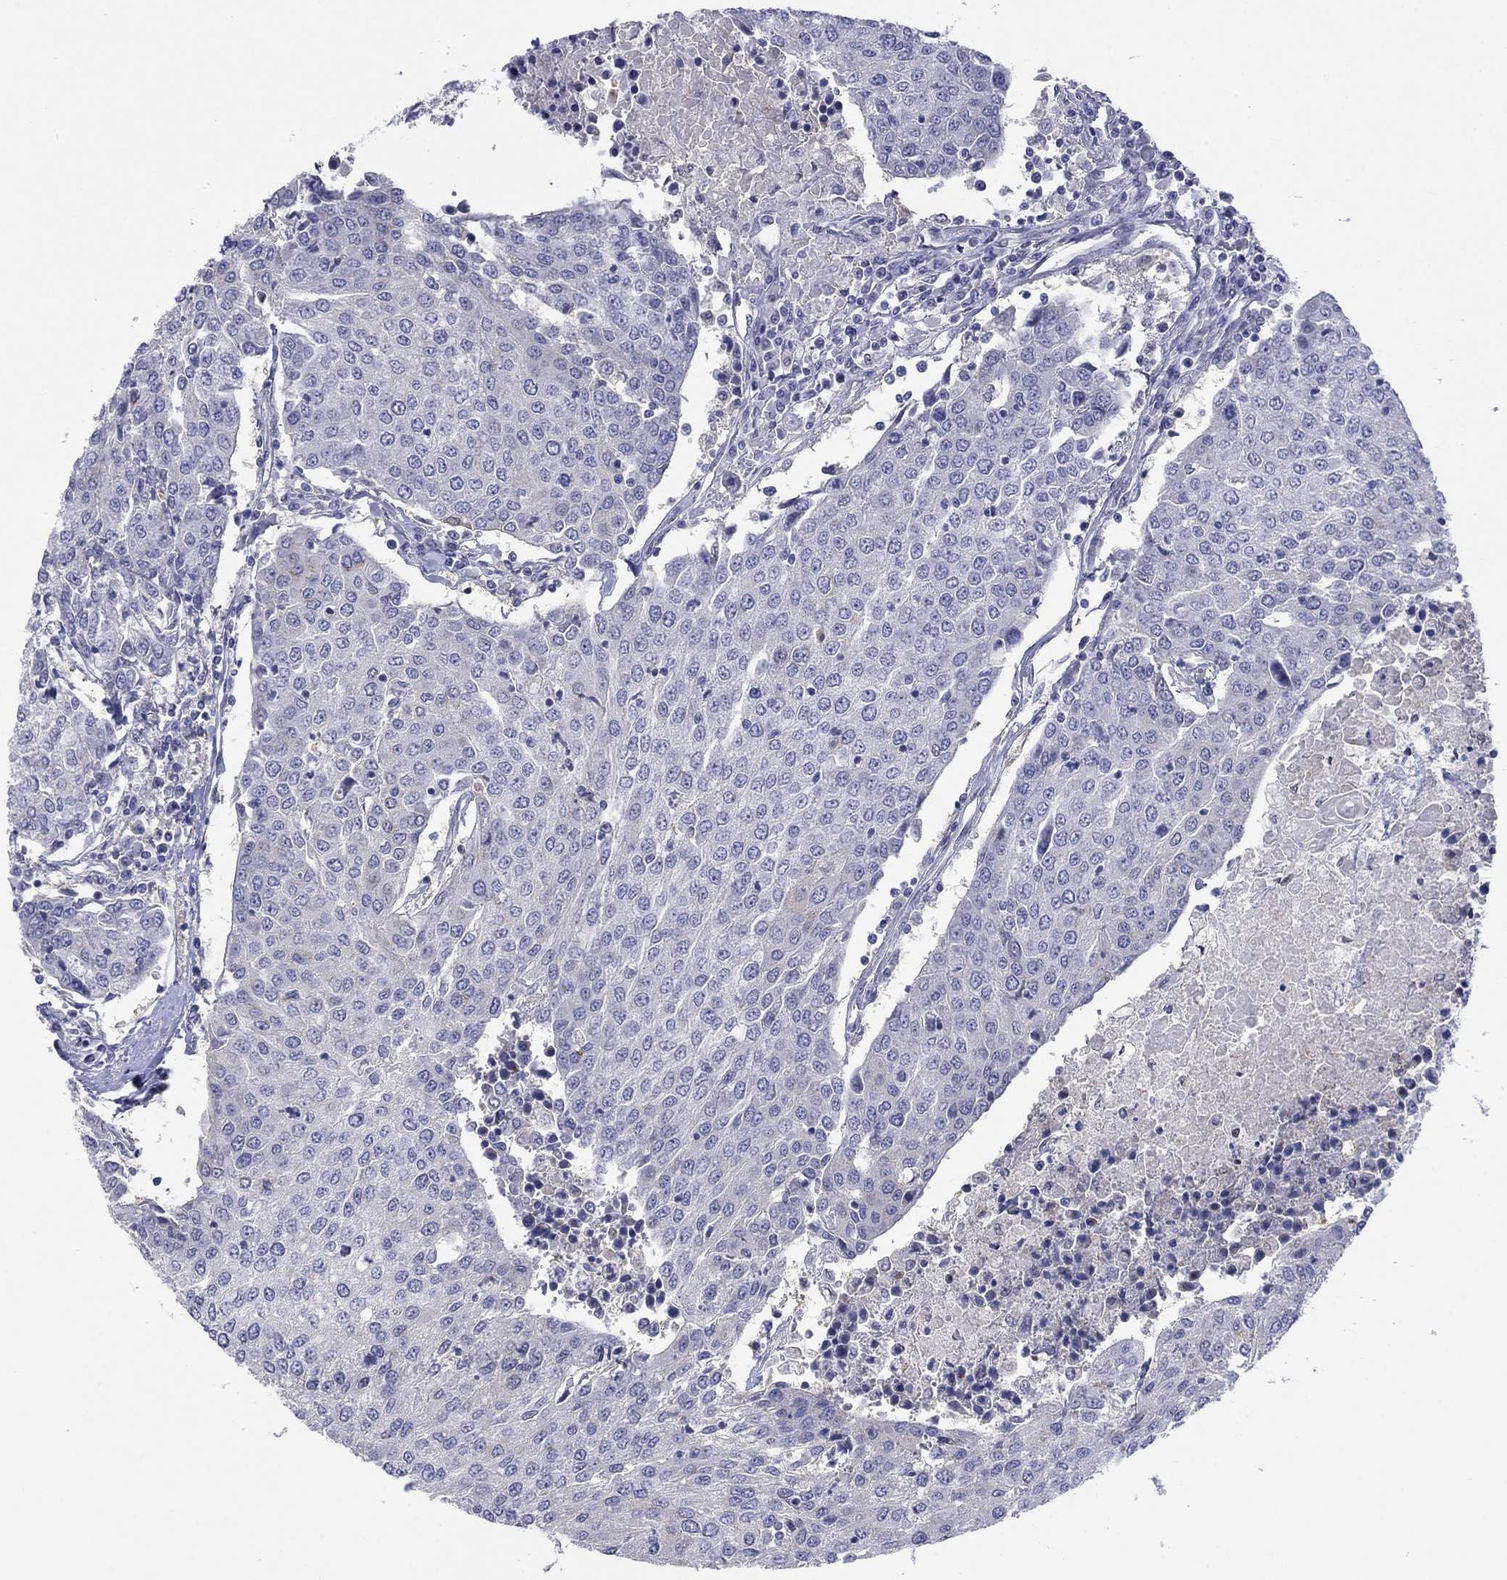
{"staining": {"intensity": "negative", "quantity": "none", "location": "none"}, "tissue": "urothelial cancer", "cell_type": "Tumor cells", "image_type": "cancer", "snomed": [{"axis": "morphology", "description": "Urothelial carcinoma, High grade"}, {"axis": "topography", "description": "Urinary bladder"}], "caption": "The micrograph demonstrates no significant positivity in tumor cells of urothelial cancer.", "gene": "EGFLAM", "patient": {"sex": "female", "age": 85}}